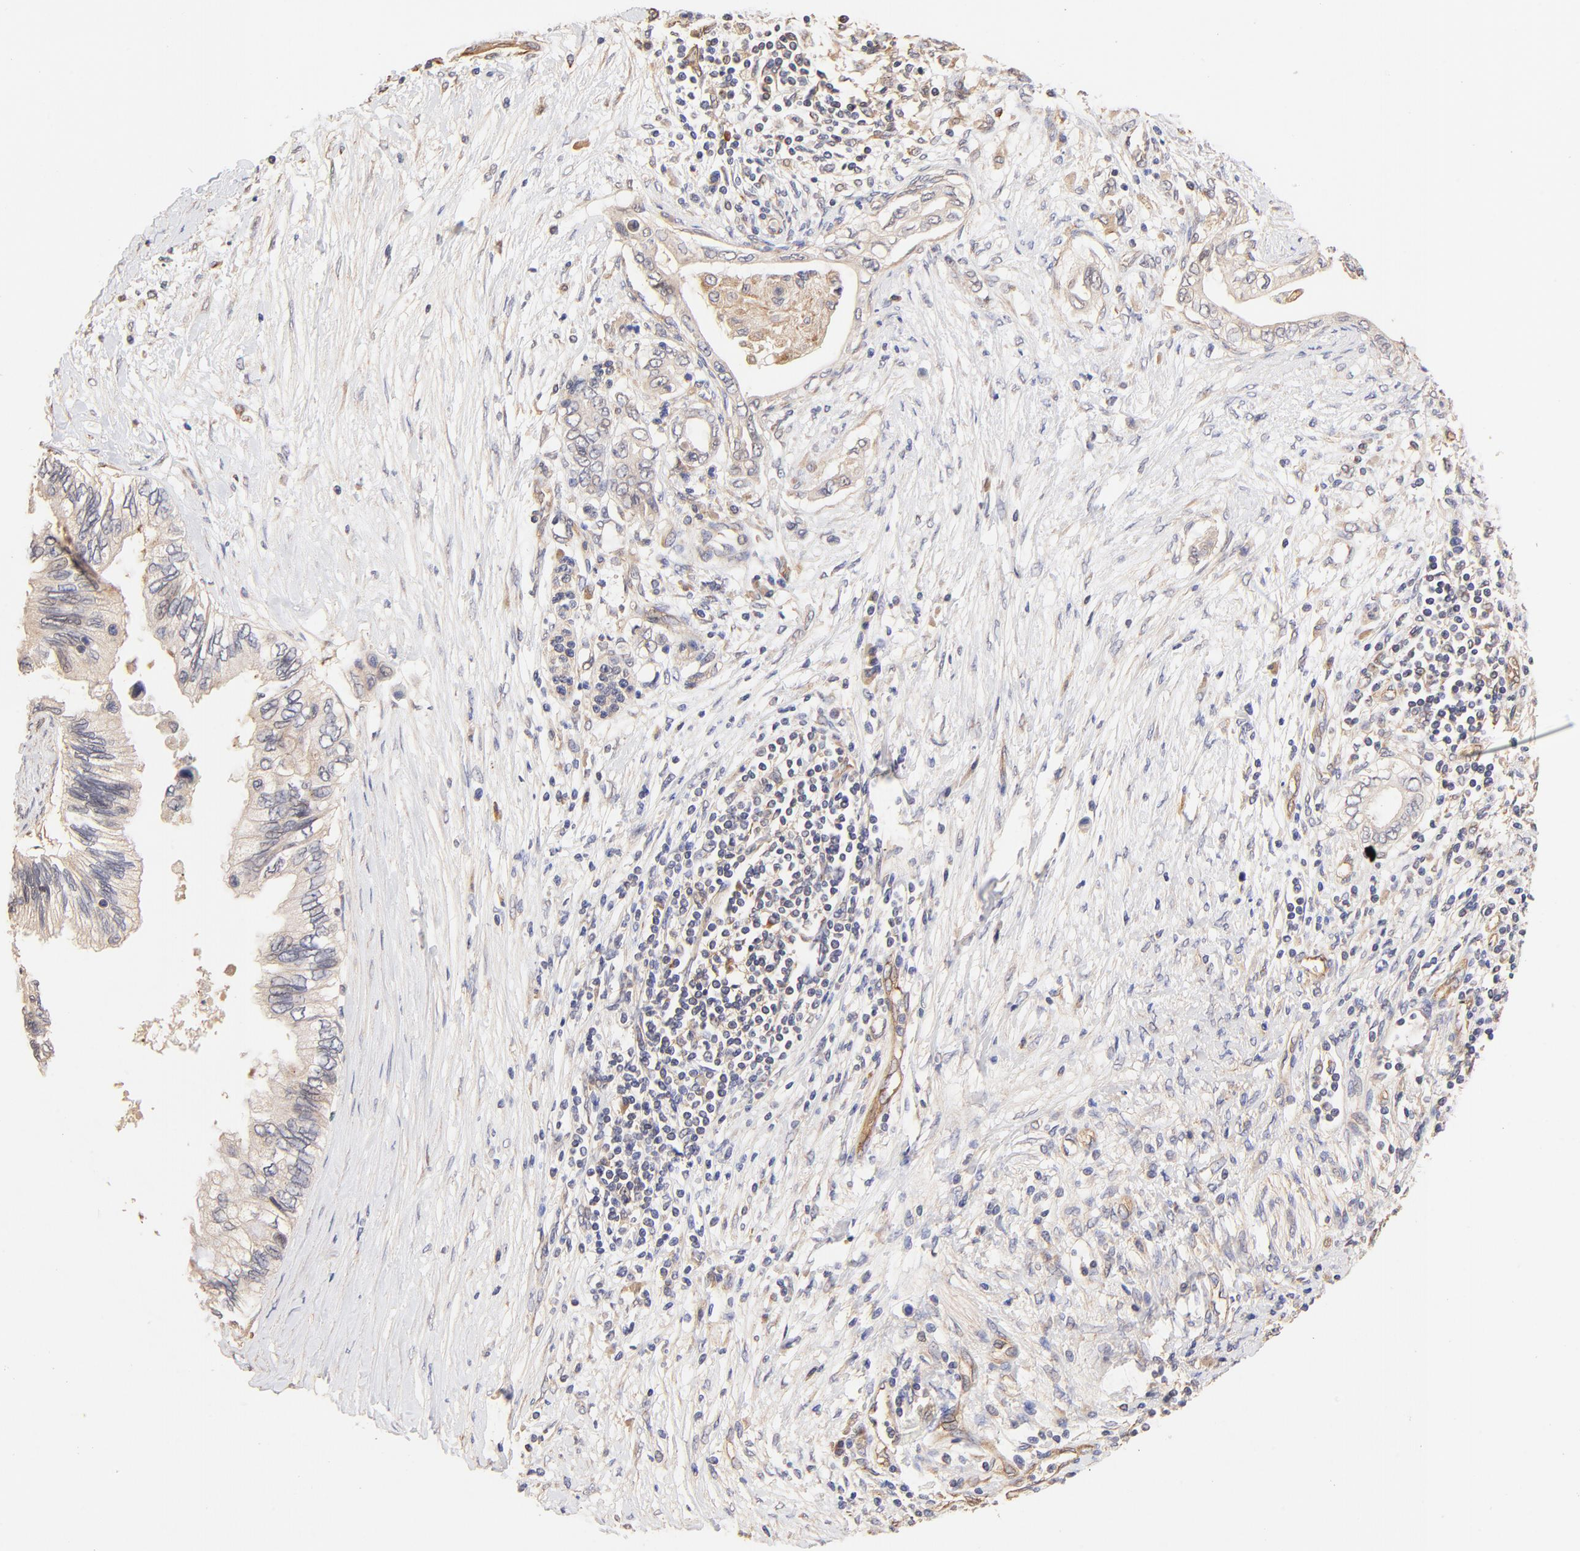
{"staining": {"intensity": "weak", "quantity": "25%-75%", "location": "cytoplasmic/membranous,nuclear"}, "tissue": "pancreatic cancer", "cell_type": "Tumor cells", "image_type": "cancer", "snomed": [{"axis": "morphology", "description": "Adenocarcinoma, NOS"}, {"axis": "topography", "description": "Pancreas"}], "caption": "Weak cytoplasmic/membranous and nuclear staining is present in about 25%-75% of tumor cells in pancreatic cancer.", "gene": "TNFAIP3", "patient": {"sex": "female", "age": 66}}